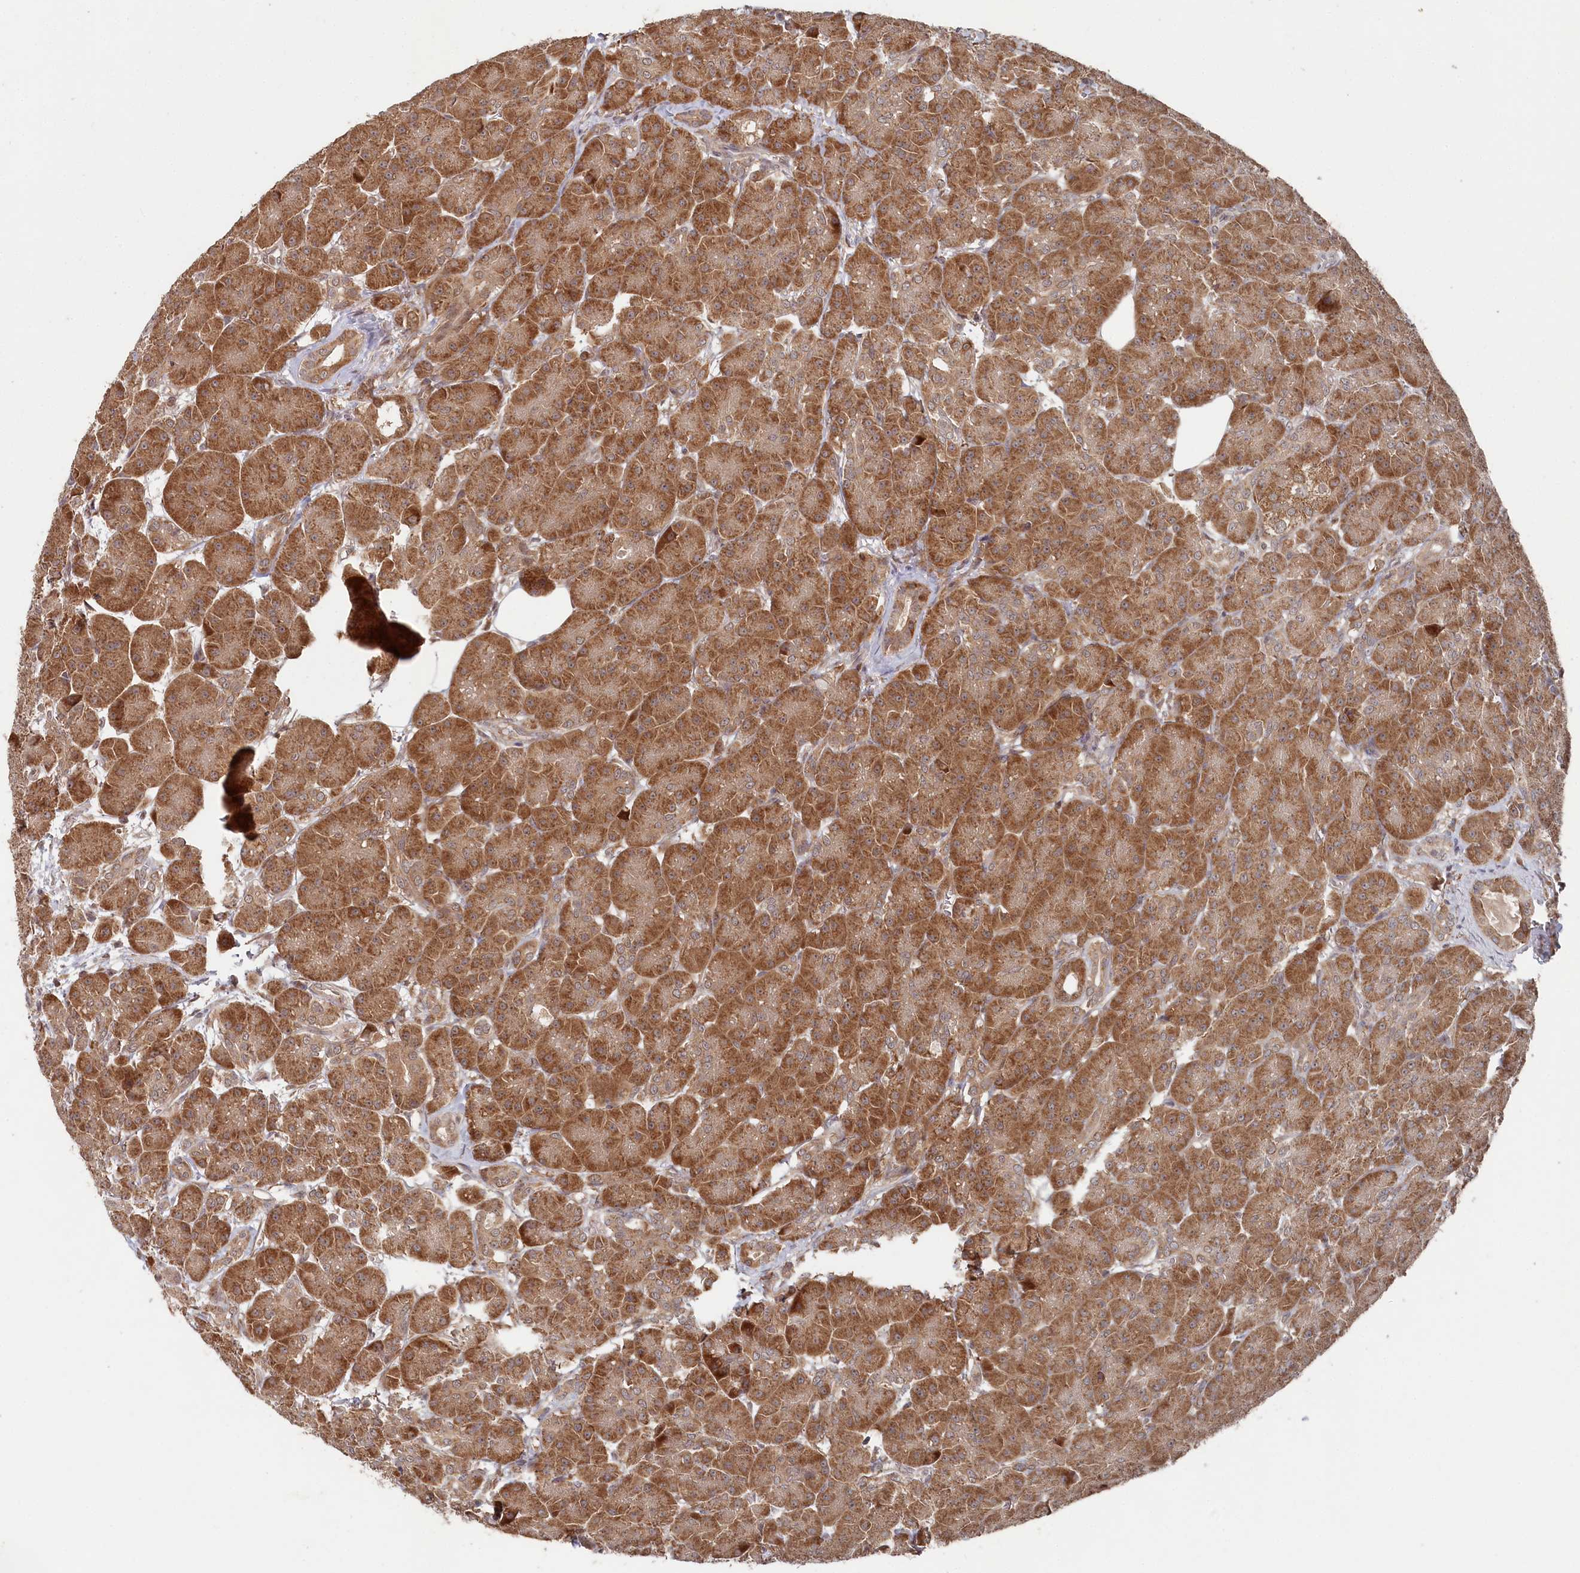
{"staining": {"intensity": "strong", "quantity": ">75%", "location": "cytoplasmic/membranous"}, "tissue": "pancreas", "cell_type": "Exocrine glandular cells", "image_type": "normal", "snomed": [{"axis": "morphology", "description": "Normal tissue, NOS"}, {"axis": "topography", "description": "Pancreas"}], "caption": "Immunohistochemical staining of normal pancreas displays high levels of strong cytoplasmic/membranous staining in approximately >75% of exocrine glandular cells. Ihc stains the protein of interest in brown and the nuclei are stained blue.", "gene": "WAPL", "patient": {"sex": "male", "age": 63}}